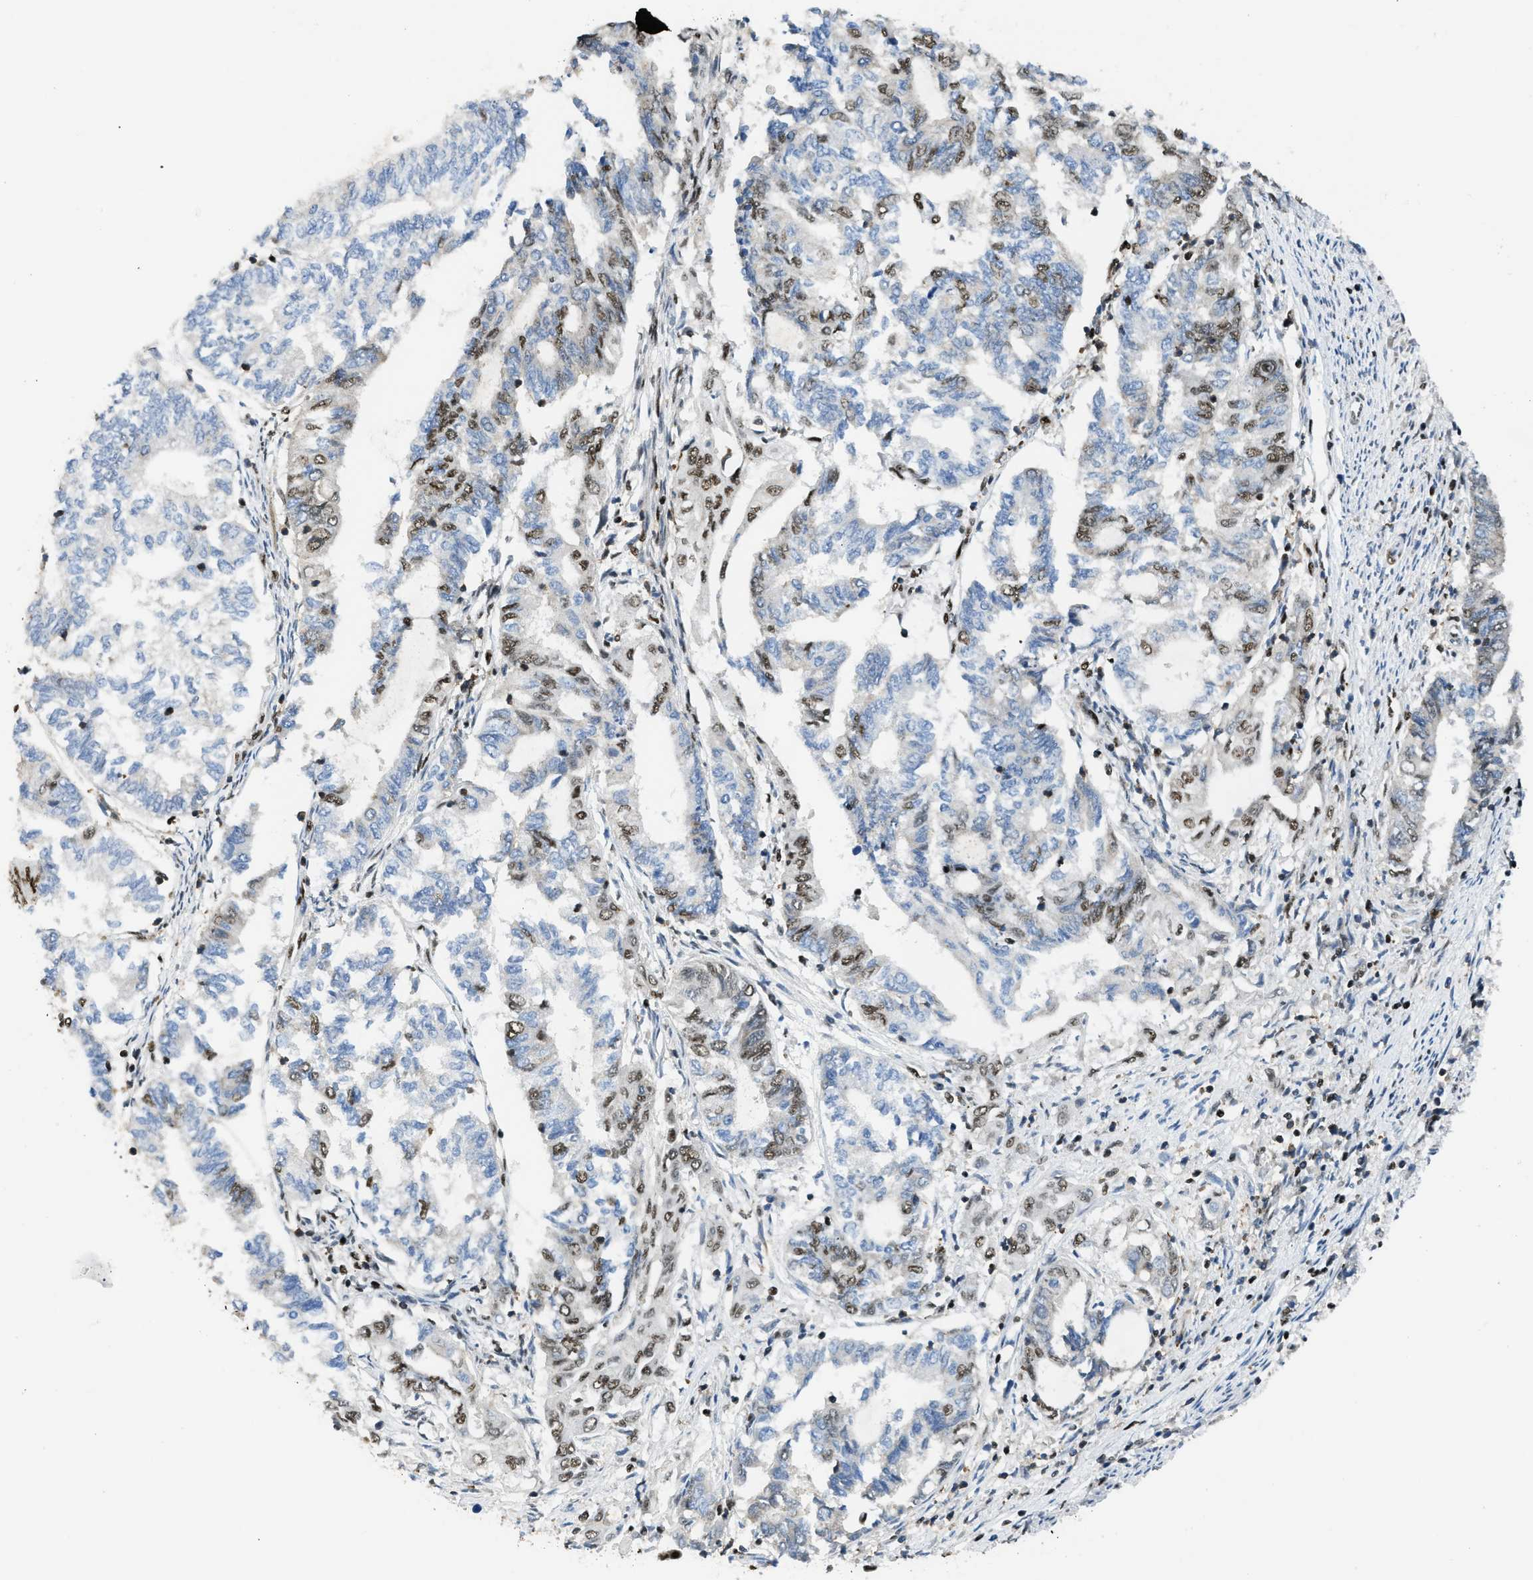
{"staining": {"intensity": "moderate", "quantity": "25%-75%", "location": "nuclear"}, "tissue": "endometrial cancer", "cell_type": "Tumor cells", "image_type": "cancer", "snomed": [{"axis": "morphology", "description": "Adenocarcinoma, NOS"}, {"axis": "topography", "description": "Uterus"}, {"axis": "topography", "description": "Endometrium"}], "caption": "Protein staining of endometrial adenocarcinoma tissue reveals moderate nuclear staining in about 25%-75% of tumor cells. (brown staining indicates protein expression, while blue staining denotes nuclei).", "gene": "SCAF4", "patient": {"sex": "female", "age": 70}}